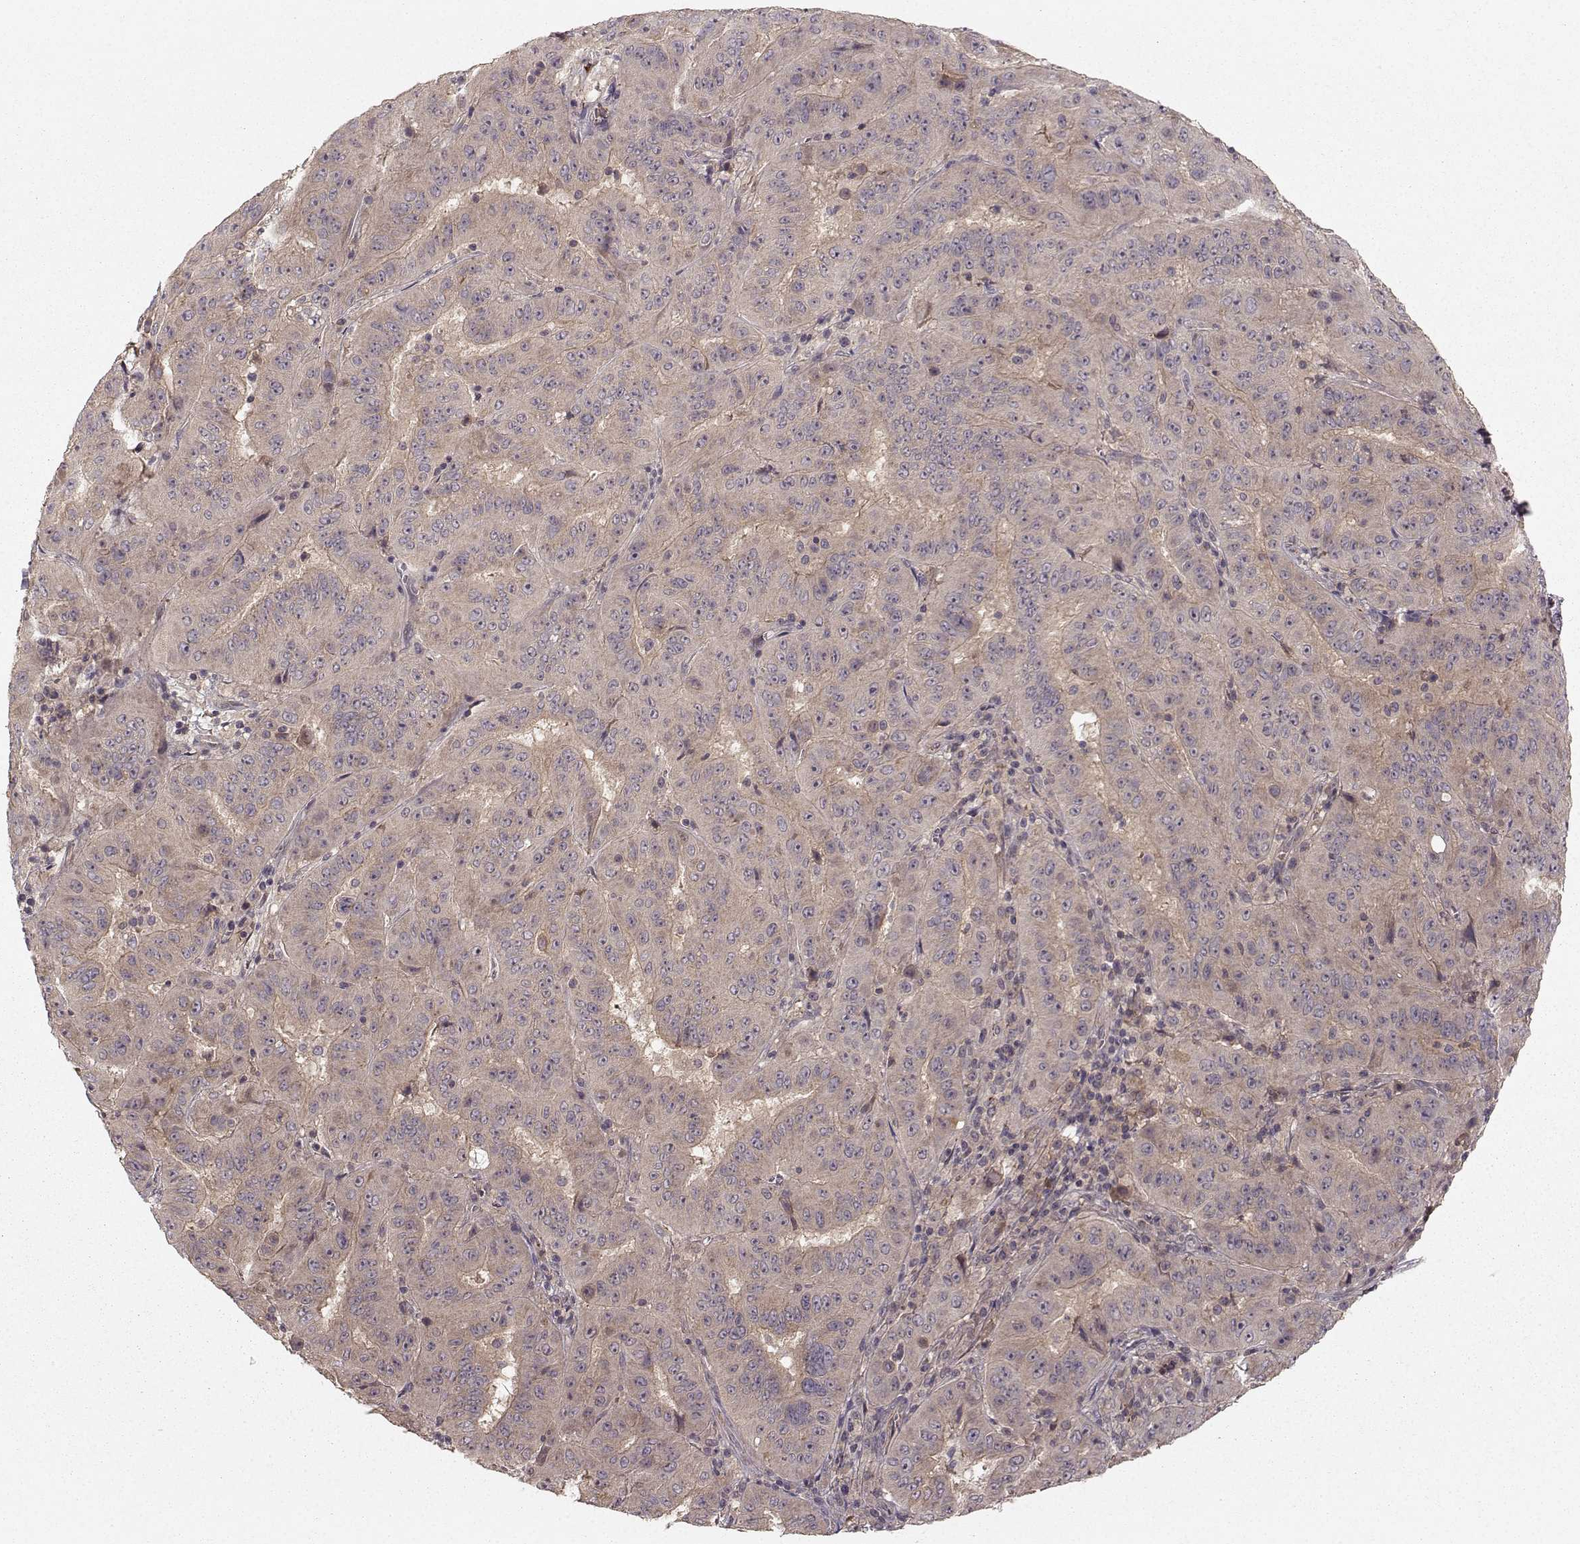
{"staining": {"intensity": "negative", "quantity": "none", "location": "none"}, "tissue": "pancreatic cancer", "cell_type": "Tumor cells", "image_type": "cancer", "snomed": [{"axis": "morphology", "description": "Adenocarcinoma, NOS"}, {"axis": "topography", "description": "Pancreas"}], "caption": "Immunohistochemistry (IHC) photomicrograph of pancreatic adenocarcinoma stained for a protein (brown), which exhibits no positivity in tumor cells. (Immunohistochemistry (IHC), brightfield microscopy, high magnification).", "gene": "WNT6", "patient": {"sex": "male", "age": 63}}